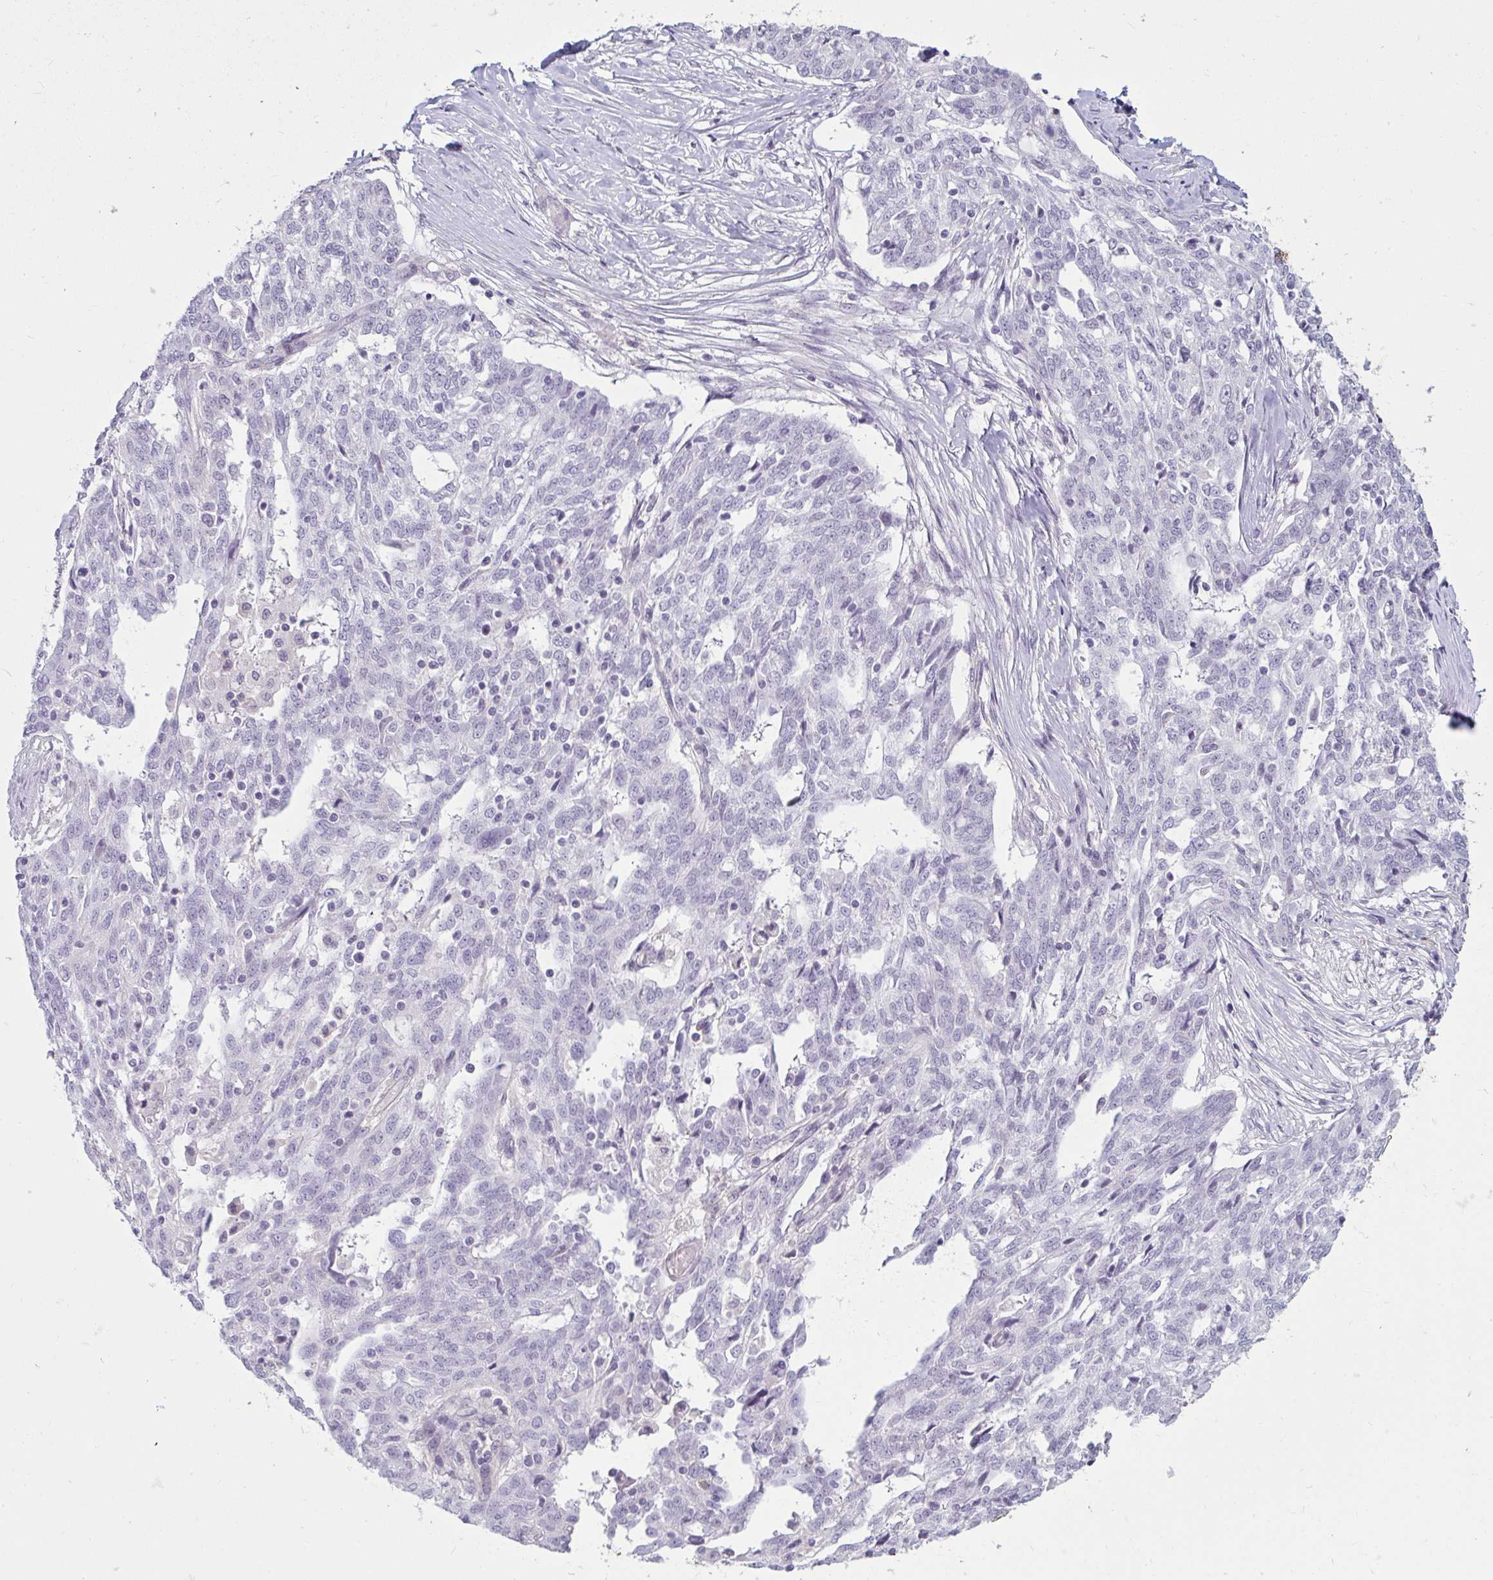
{"staining": {"intensity": "negative", "quantity": "none", "location": "none"}, "tissue": "ovarian cancer", "cell_type": "Tumor cells", "image_type": "cancer", "snomed": [{"axis": "morphology", "description": "Cystadenocarcinoma, serous, NOS"}, {"axis": "topography", "description": "Ovary"}], "caption": "An IHC micrograph of ovarian cancer is shown. There is no staining in tumor cells of ovarian cancer. The staining is performed using DAB brown chromogen with nuclei counter-stained in using hematoxylin.", "gene": "TBC1D4", "patient": {"sex": "female", "age": 67}}